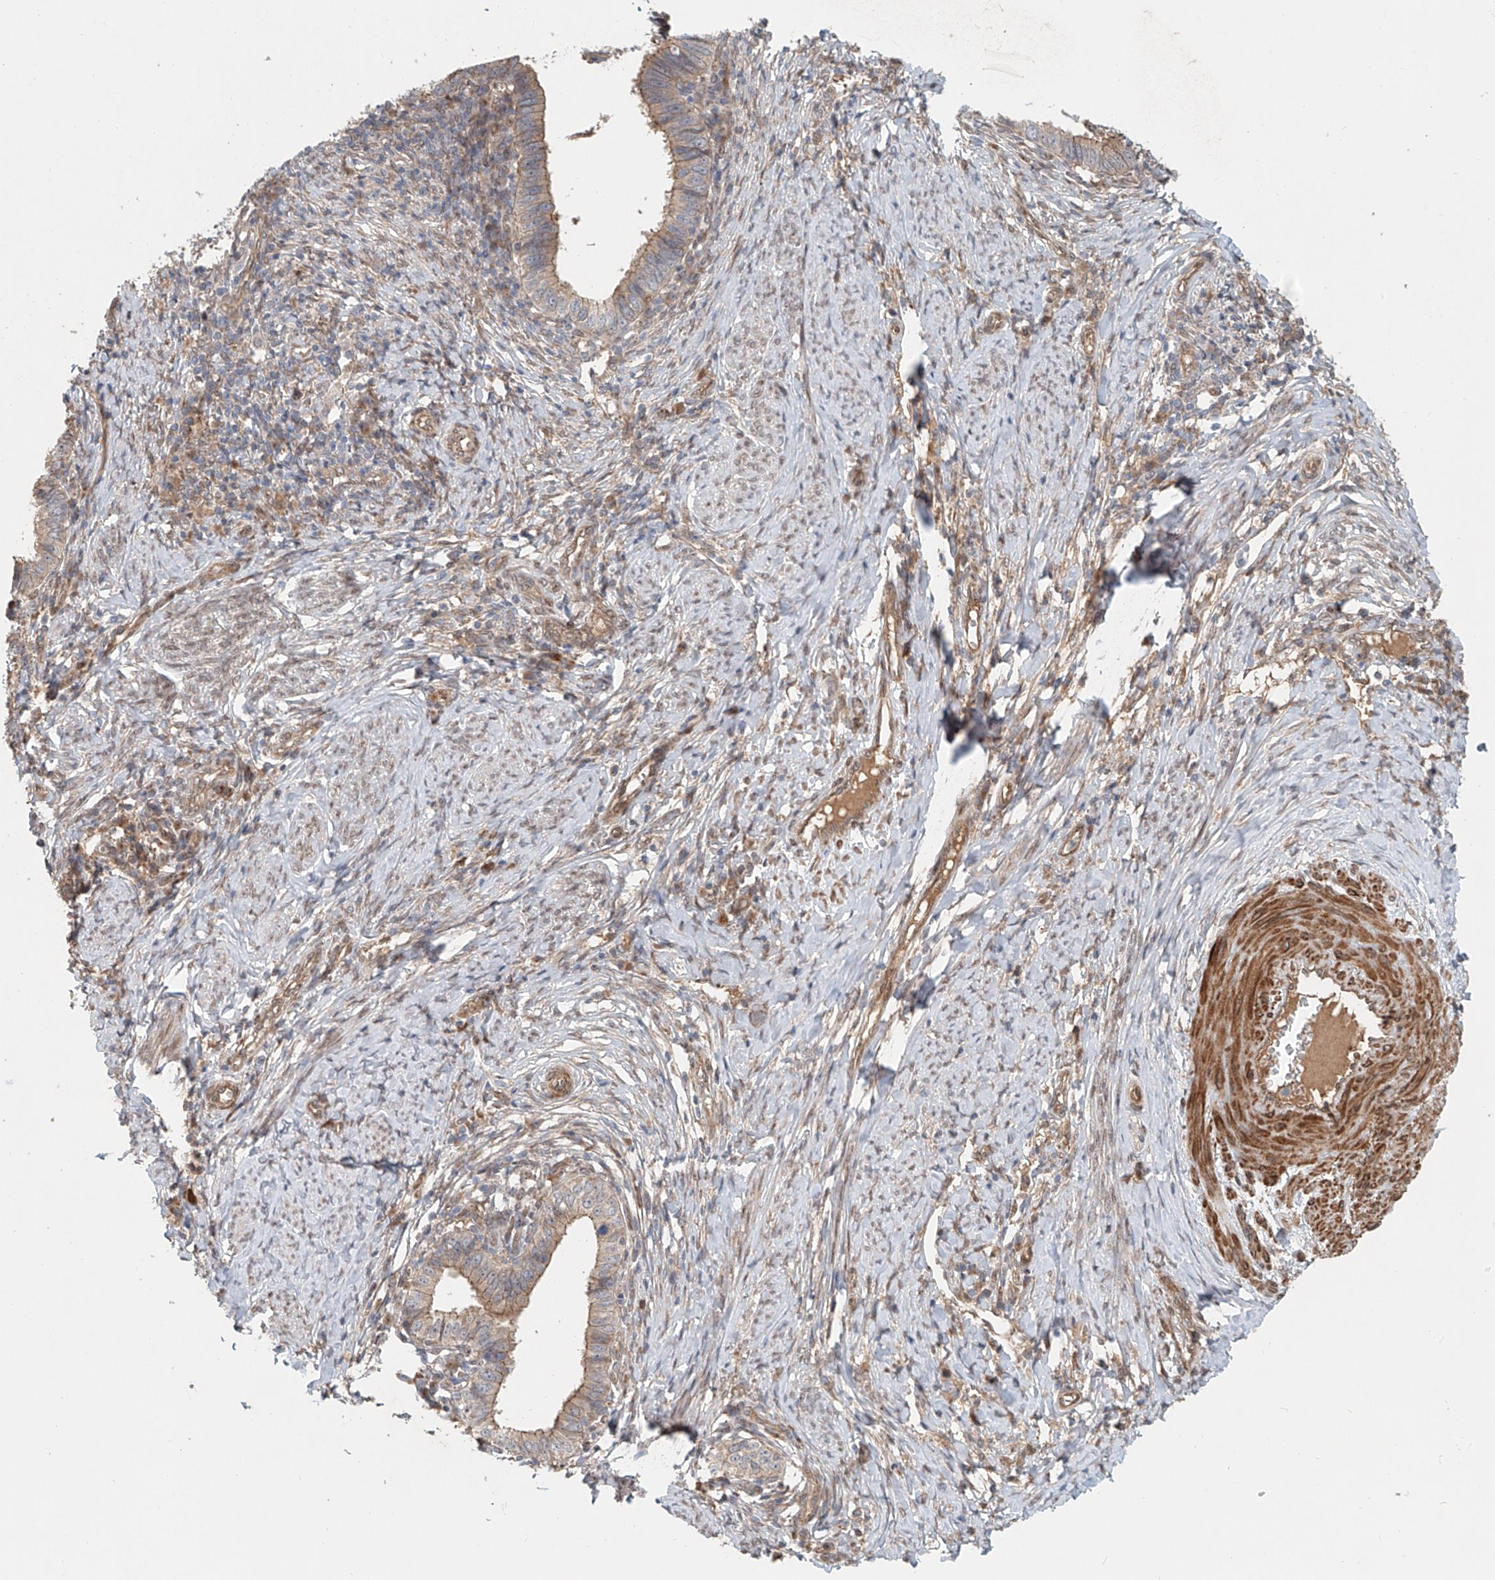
{"staining": {"intensity": "weak", "quantity": "25%-75%", "location": "cytoplasmic/membranous"}, "tissue": "cervical cancer", "cell_type": "Tumor cells", "image_type": "cancer", "snomed": [{"axis": "morphology", "description": "Adenocarcinoma, NOS"}, {"axis": "topography", "description": "Cervix"}], "caption": "High-magnification brightfield microscopy of cervical cancer (adenocarcinoma) stained with DAB (3,3'-diaminobenzidine) (brown) and counterstained with hematoxylin (blue). tumor cells exhibit weak cytoplasmic/membranous staining is seen in about25%-75% of cells.", "gene": "SASH1", "patient": {"sex": "female", "age": 36}}